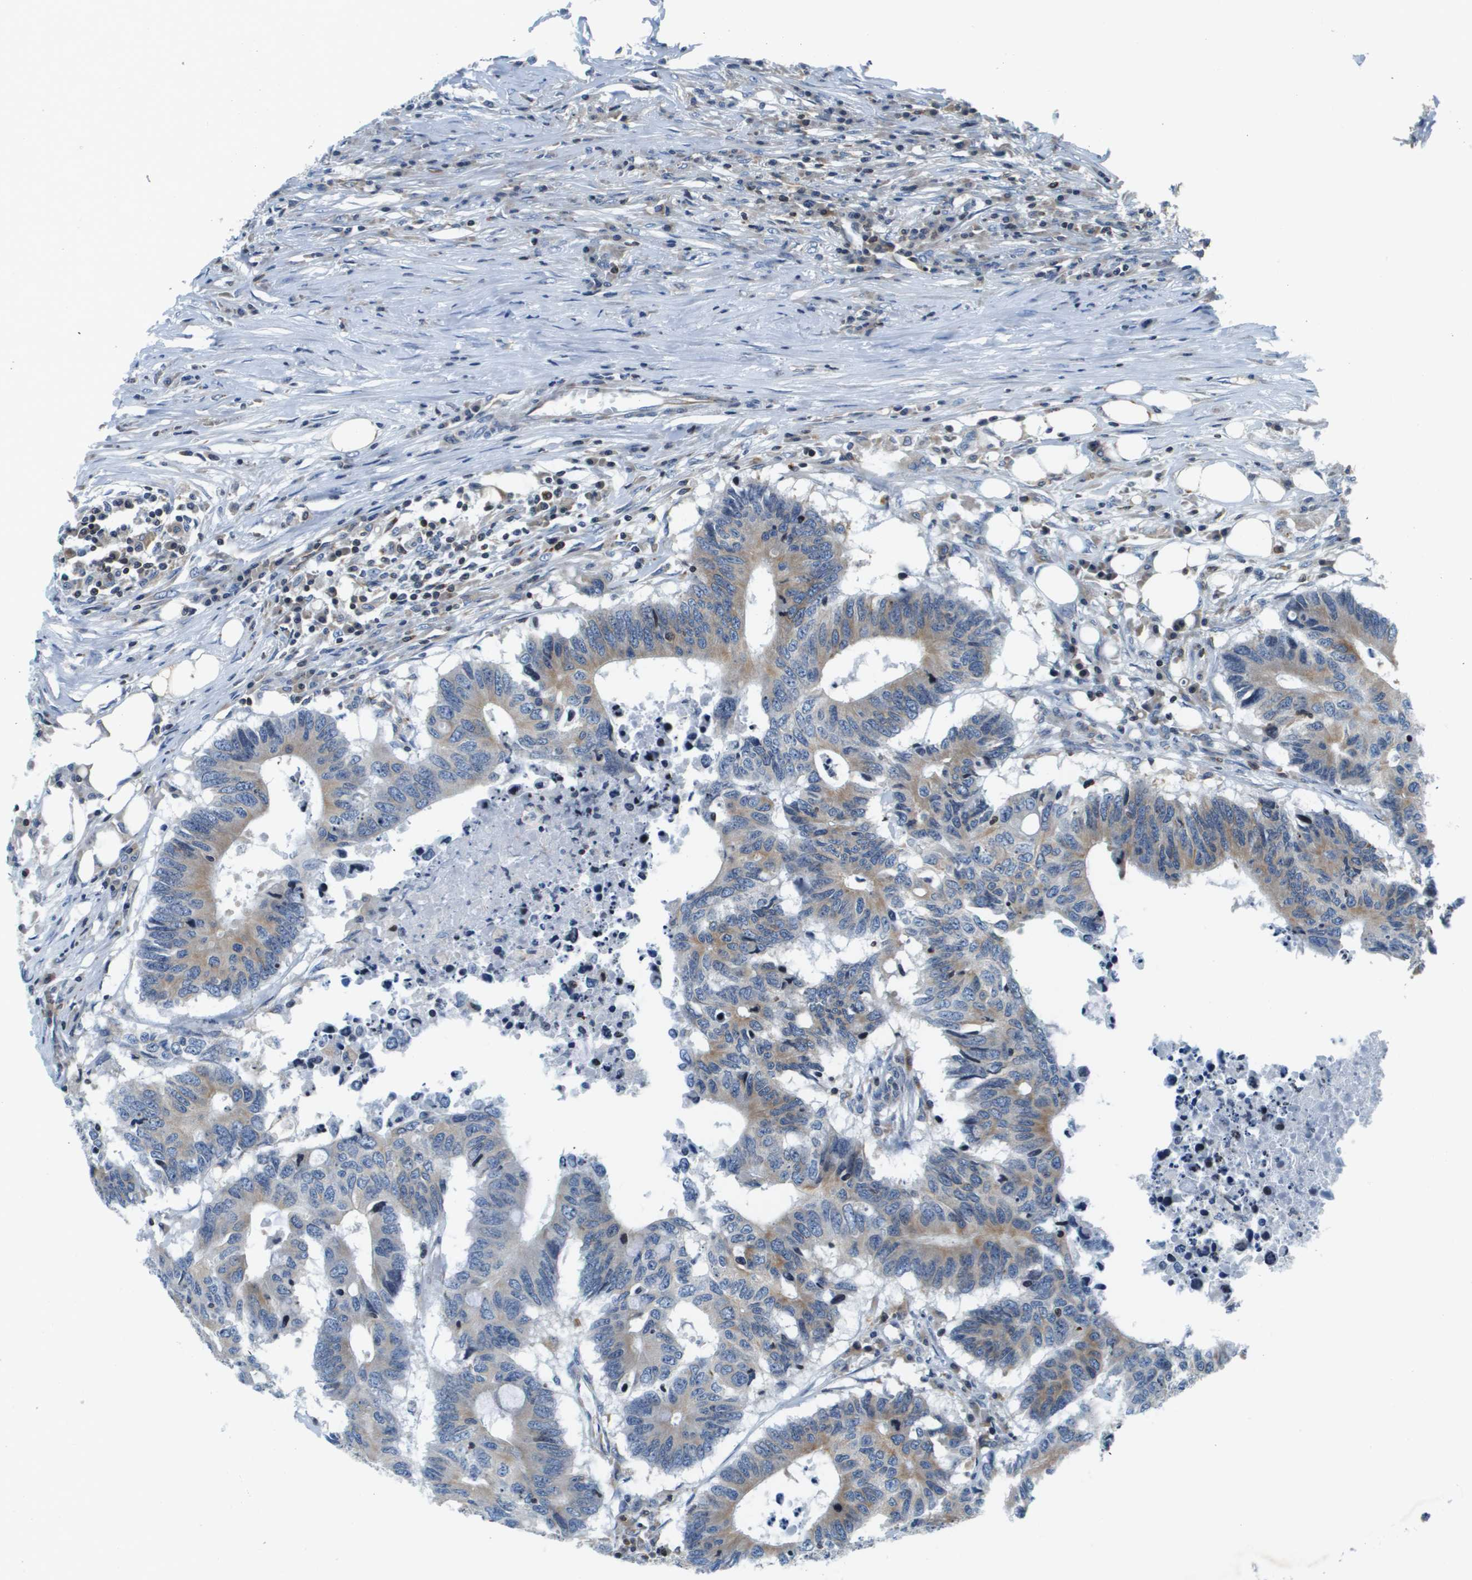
{"staining": {"intensity": "moderate", "quantity": "25%-75%", "location": "cytoplasmic/membranous"}, "tissue": "colorectal cancer", "cell_type": "Tumor cells", "image_type": "cancer", "snomed": [{"axis": "morphology", "description": "Adenocarcinoma, NOS"}, {"axis": "topography", "description": "Colon"}], "caption": "Immunohistochemical staining of human colorectal cancer (adenocarcinoma) reveals medium levels of moderate cytoplasmic/membranous protein positivity in approximately 25%-75% of tumor cells.", "gene": "ESYT1", "patient": {"sex": "male", "age": 71}}